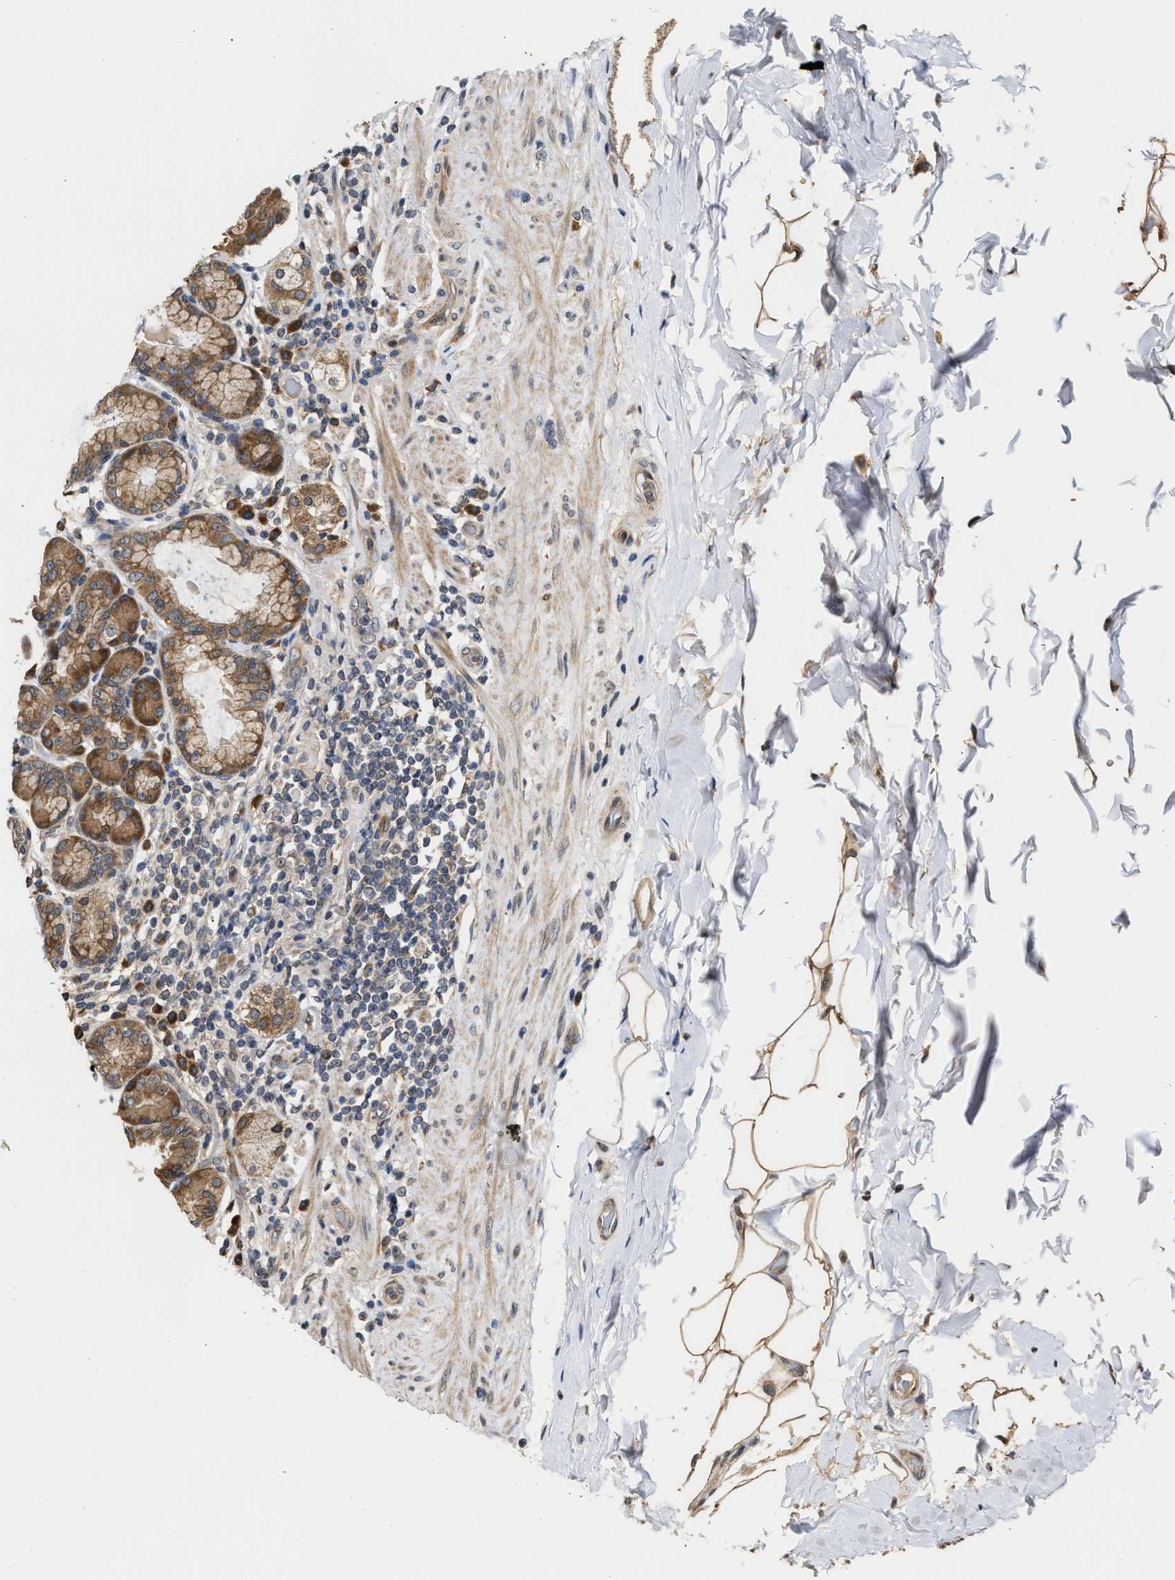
{"staining": {"intensity": "strong", "quantity": ">75%", "location": "cytoplasmic/membranous"}, "tissue": "stomach", "cell_type": "Glandular cells", "image_type": "normal", "snomed": [{"axis": "morphology", "description": "Normal tissue, NOS"}, {"axis": "topography", "description": "Stomach, lower"}], "caption": "Stomach stained with immunohistochemistry displays strong cytoplasmic/membranous positivity in approximately >75% of glandular cells.", "gene": "SAR1A", "patient": {"sex": "female", "age": 76}}